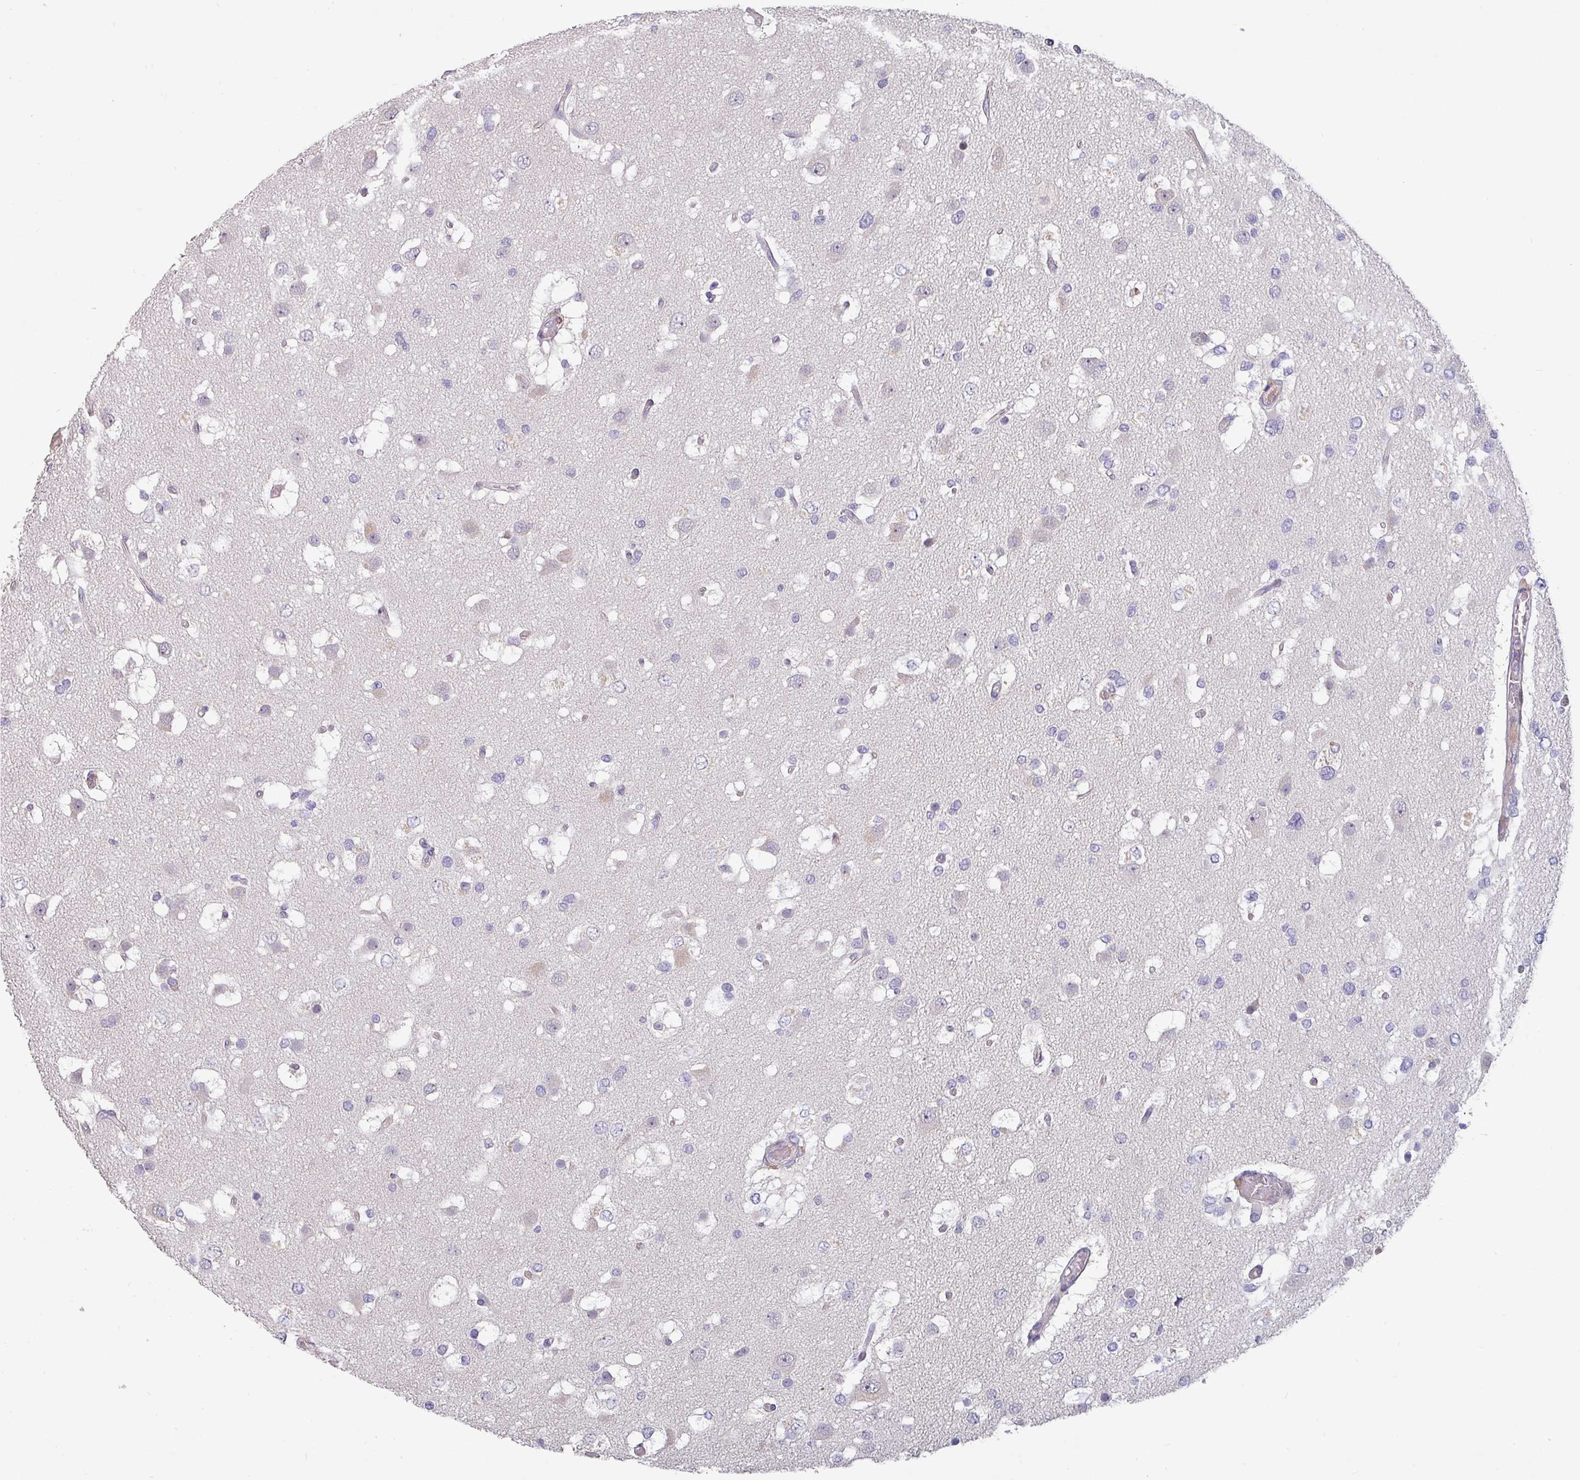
{"staining": {"intensity": "negative", "quantity": "none", "location": "none"}, "tissue": "glioma", "cell_type": "Tumor cells", "image_type": "cancer", "snomed": [{"axis": "morphology", "description": "Glioma, malignant, High grade"}, {"axis": "topography", "description": "Brain"}], "caption": "High power microscopy photomicrograph of an immunohistochemistry histopathology image of malignant glioma (high-grade), revealing no significant expression in tumor cells.", "gene": "KLHL3", "patient": {"sex": "male", "age": 53}}